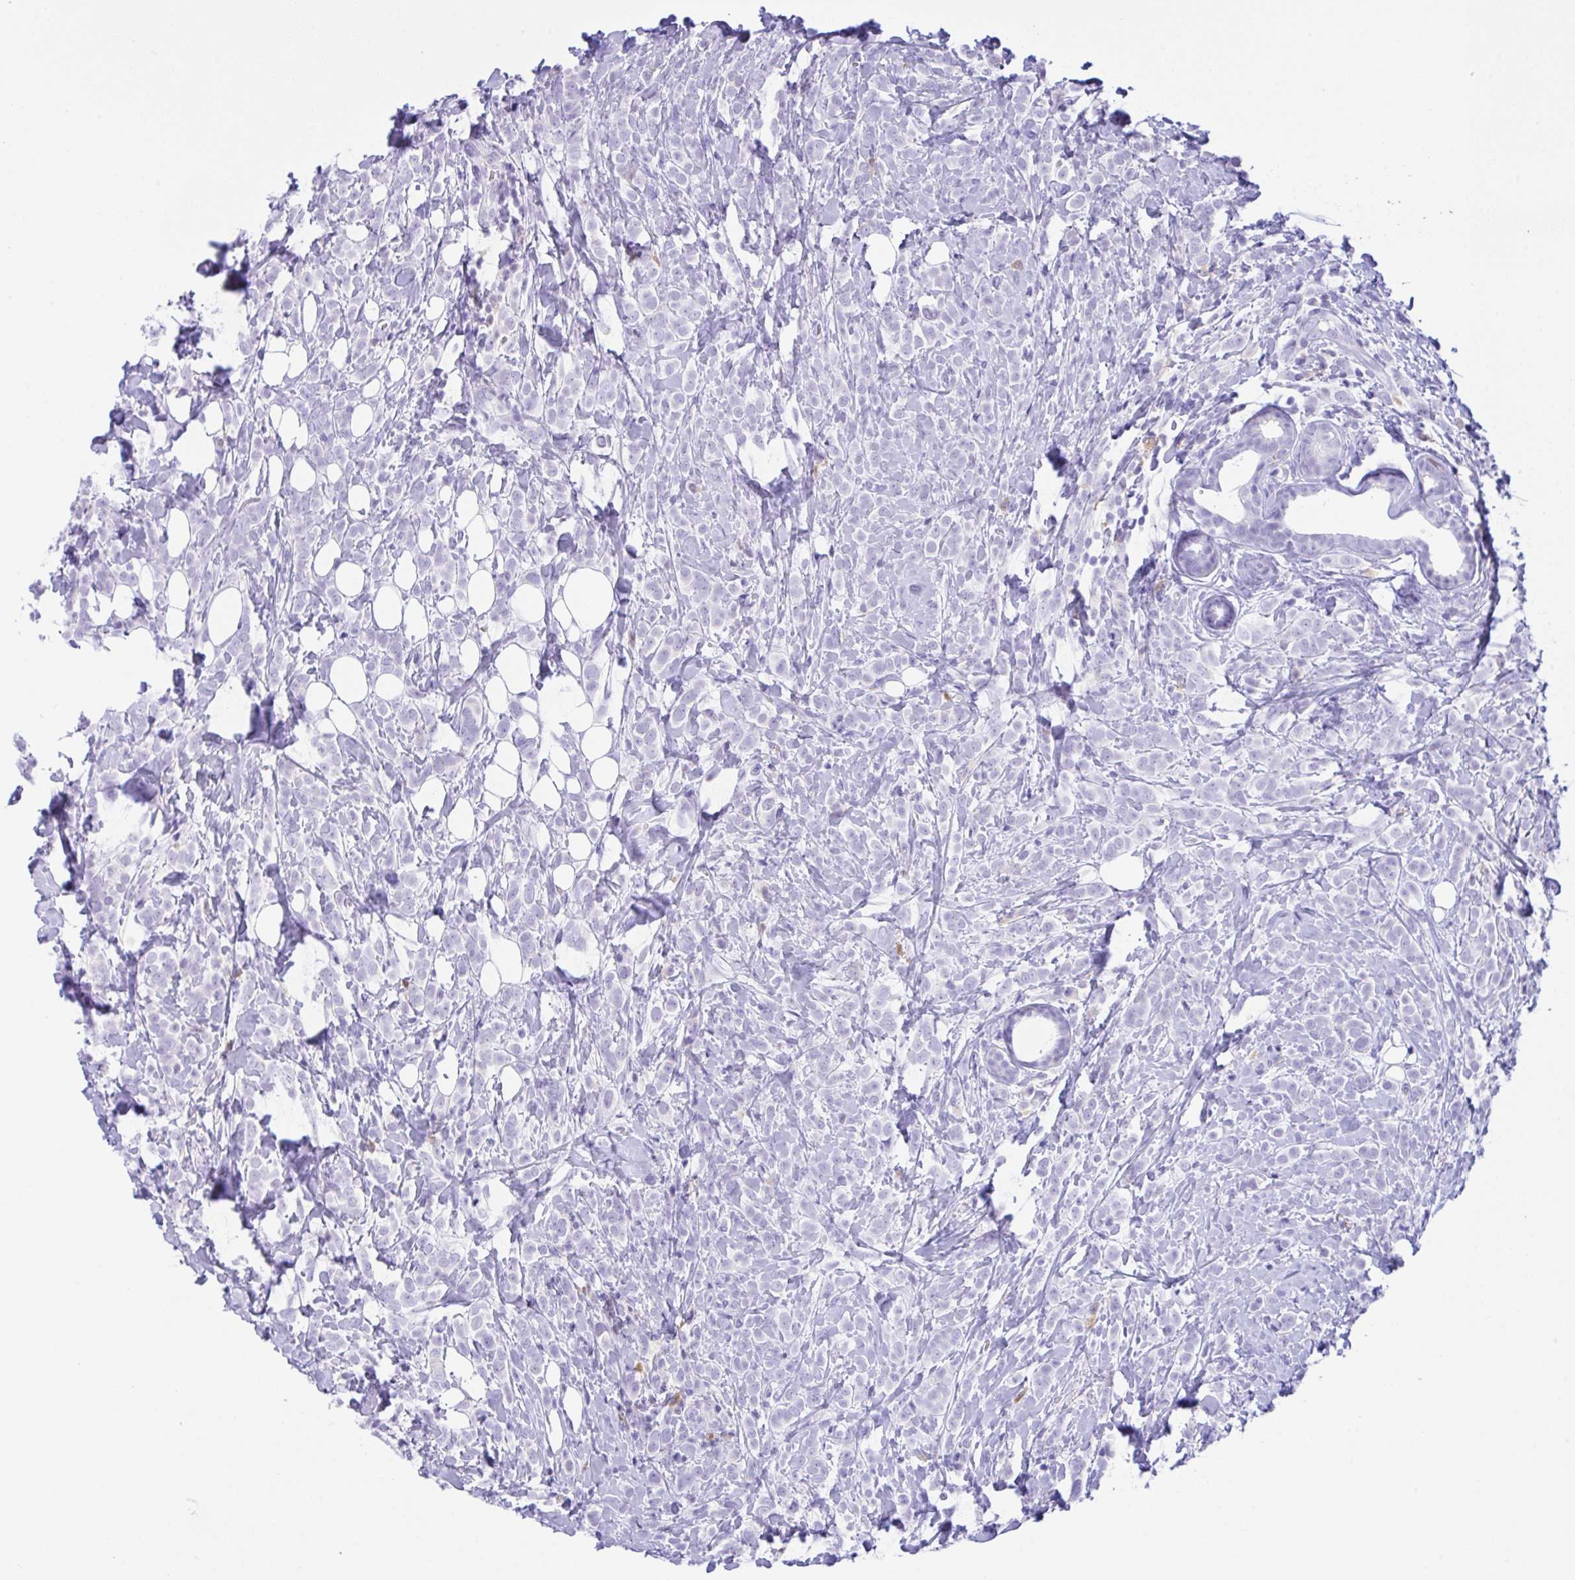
{"staining": {"intensity": "negative", "quantity": "none", "location": "none"}, "tissue": "breast cancer", "cell_type": "Tumor cells", "image_type": "cancer", "snomed": [{"axis": "morphology", "description": "Lobular carcinoma"}, {"axis": "topography", "description": "Breast"}], "caption": "Protein analysis of breast lobular carcinoma exhibits no significant expression in tumor cells. (Immunohistochemistry, brightfield microscopy, high magnification).", "gene": "NCF1", "patient": {"sex": "female", "age": 49}}